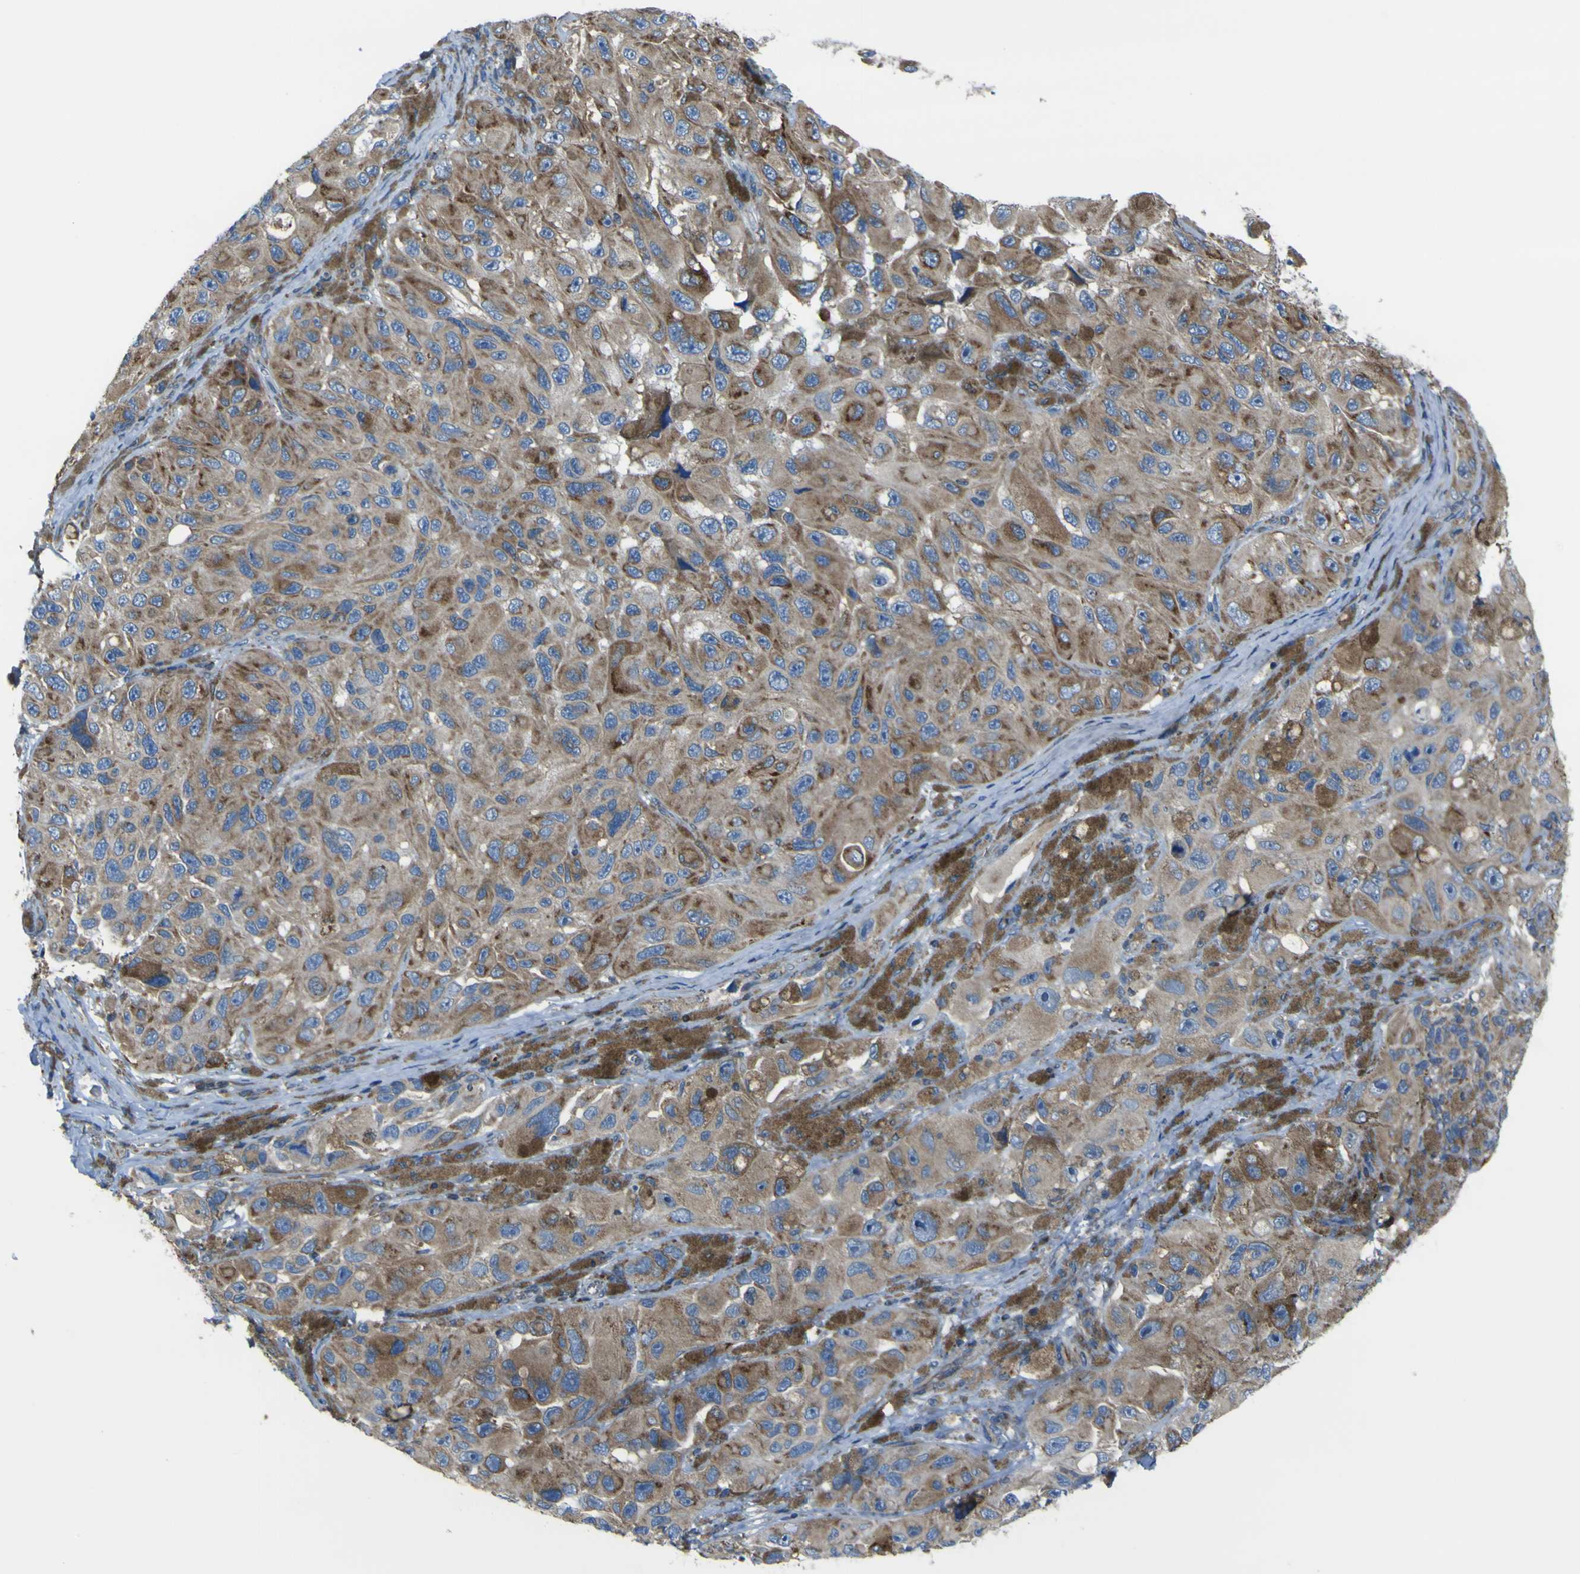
{"staining": {"intensity": "moderate", "quantity": ">75%", "location": "cytoplasmic/membranous"}, "tissue": "melanoma", "cell_type": "Tumor cells", "image_type": "cancer", "snomed": [{"axis": "morphology", "description": "Malignant melanoma, NOS"}, {"axis": "topography", "description": "Skin"}], "caption": "IHC micrograph of neoplastic tissue: human malignant melanoma stained using IHC demonstrates medium levels of moderate protein expression localized specifically in the cytoplasmic/membranous of tumor cells, appearing as a cytoplasmic/membranous brown color.", "gene": "STIM1", "patient": {"sex": "female", "age": 73}}